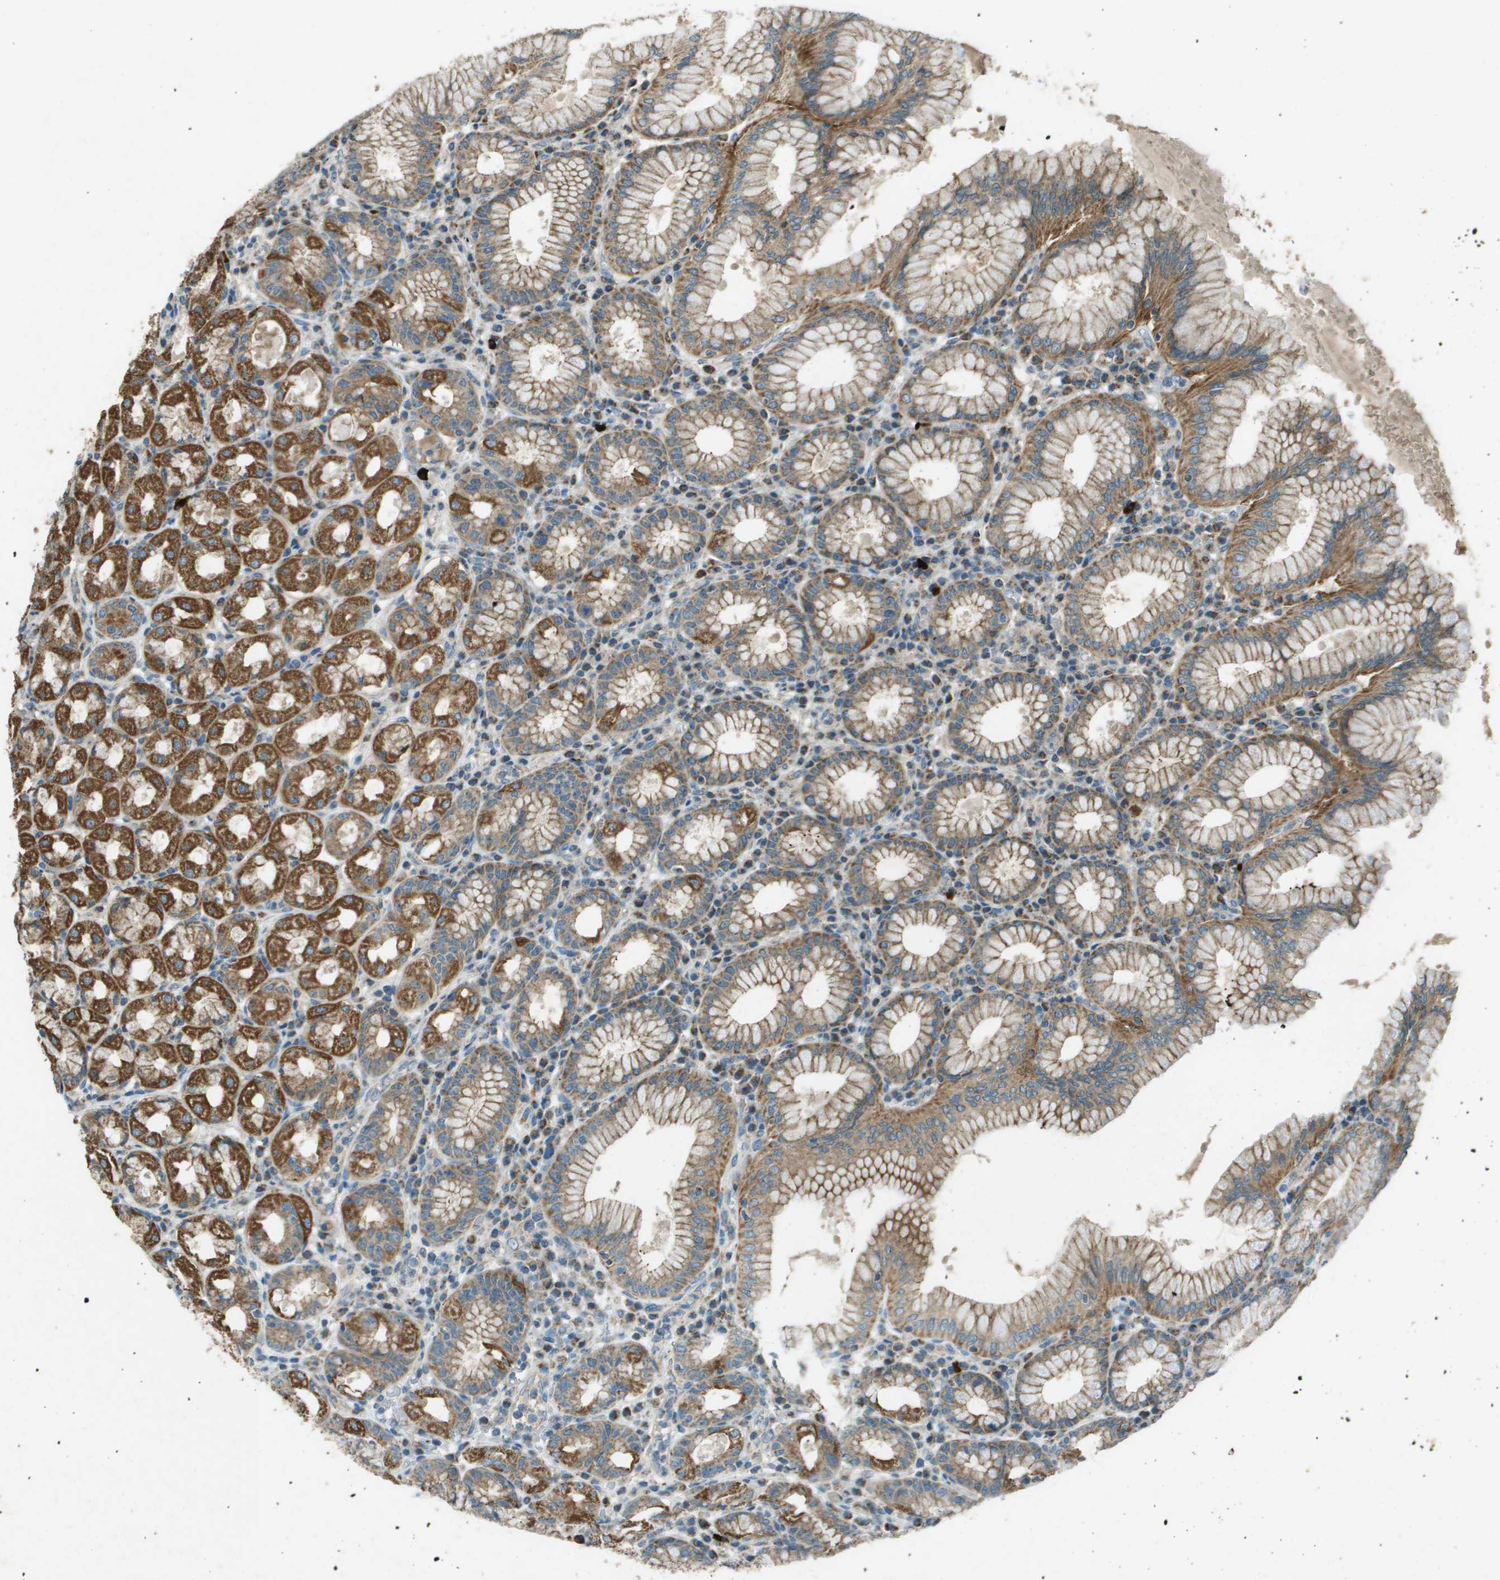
{"staining": {"intensity": "moderate", "quantity": ">75%", "location": "cytoplasmic/membranous"}, "tissue": "stomach", "cell_type": "Glandular cells", "image_type": "normal", "snomed": [{"axis": "morphology", "description": "Normal tissue, NOS"}, {"axis": "topography", "description": "Stomach"}, {"axis": "topography", "description": "Stomach, lower"}], "caption": "Stomach stained for a protein shows moderate cytoplasmic/membranous positivity in glandular cells.", "gene": "MIGA1", "patient": {"sex": "female", "age": 56}}